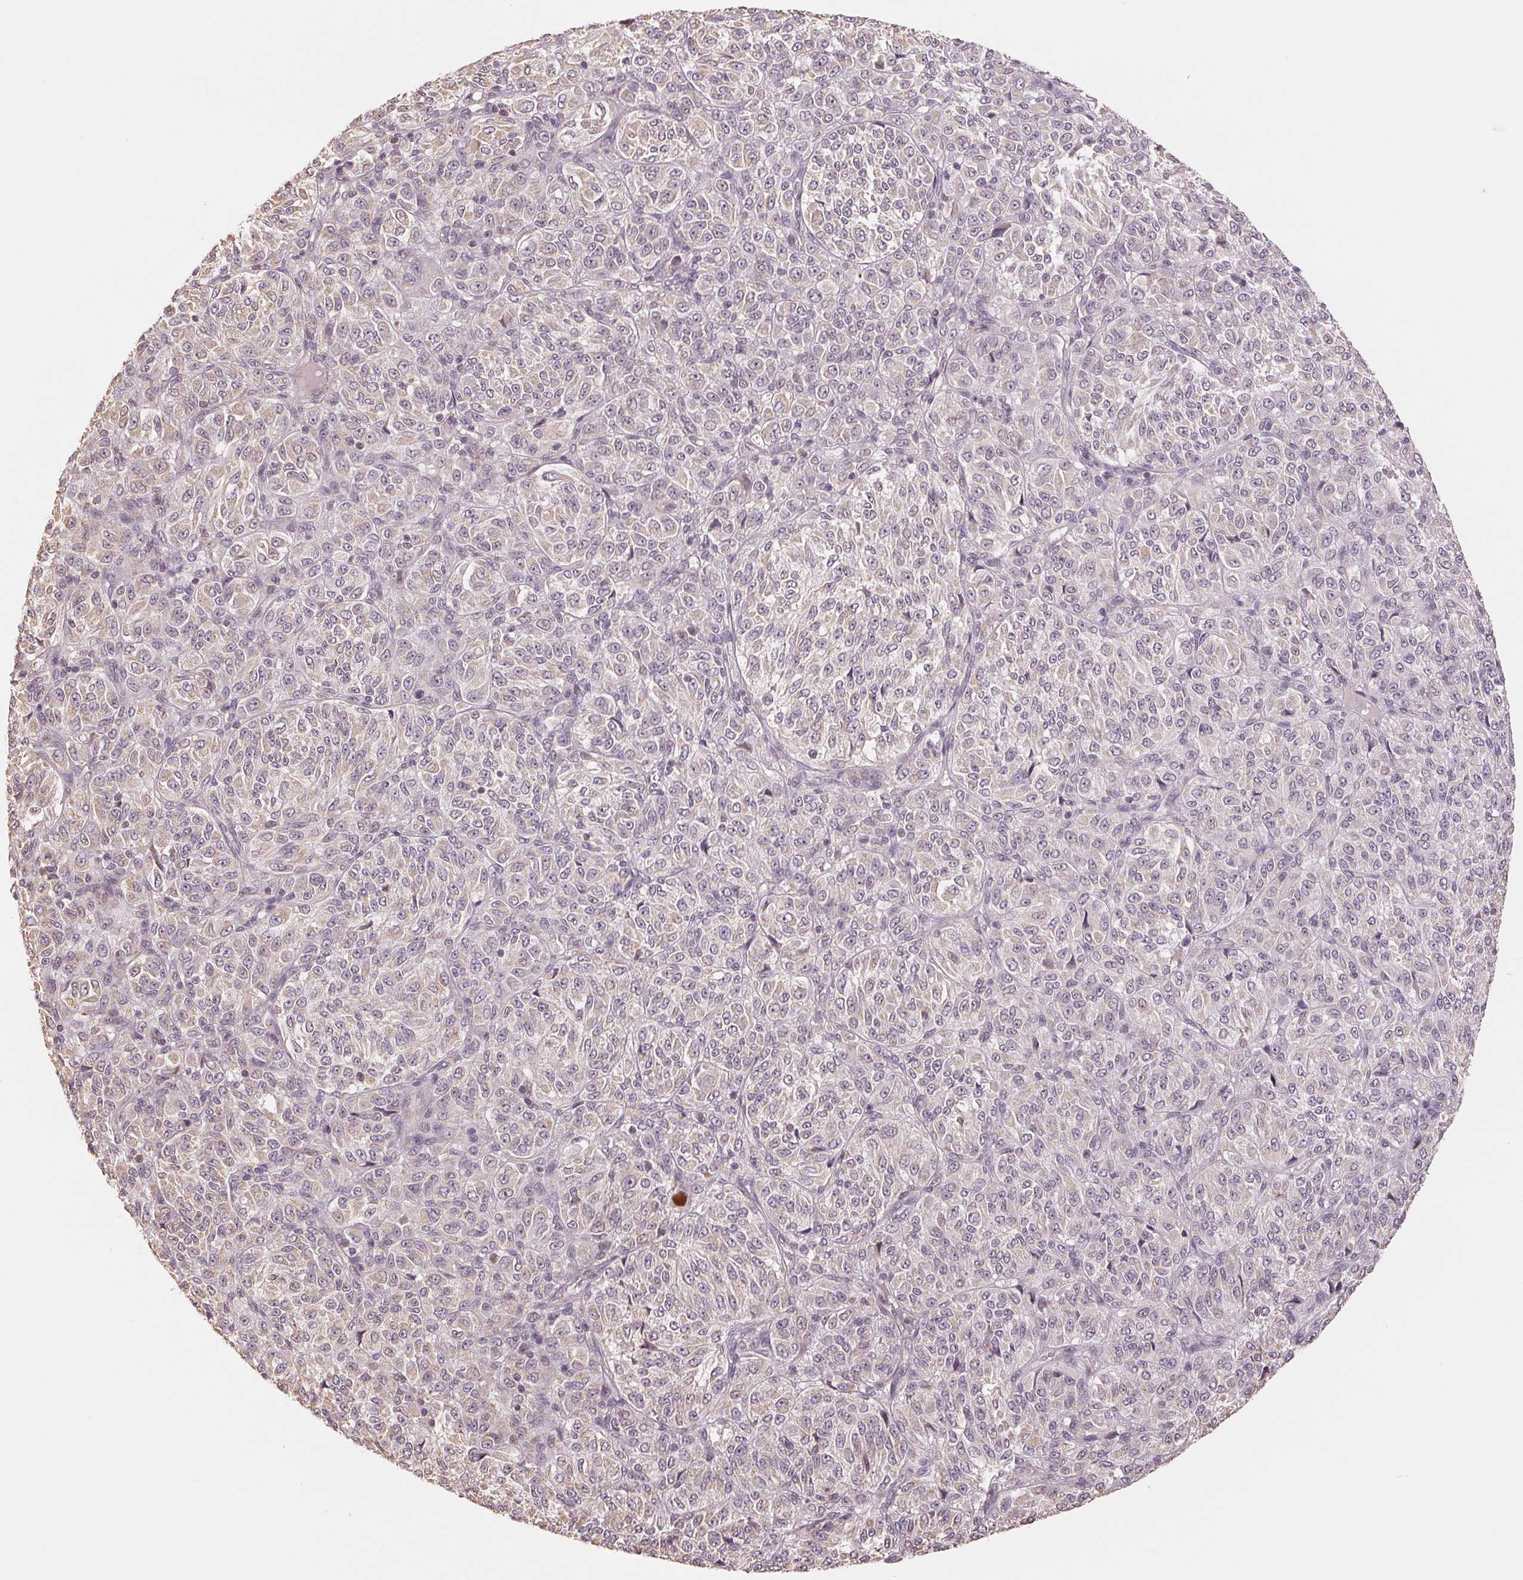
{"staining": {"intensity": "negative", "quantity": "none", "location": "none"}, "tissue": "melanoma", "cell_type": "Tumor cells", "image_type": "cancer", "snomed": [{"axis": "morphology", "description": "Malignant melanoma, Metastatic site"}, {"axis": "topography", "description": "Brain"}], "caption": "IHC image of neoplastic tissue: malignant melanoma (metastatic site) stained with DAB reveals no significant protein expression in tumor cells.", "gene": "COX14", "patient": {"sex": "female", "age": 56}}